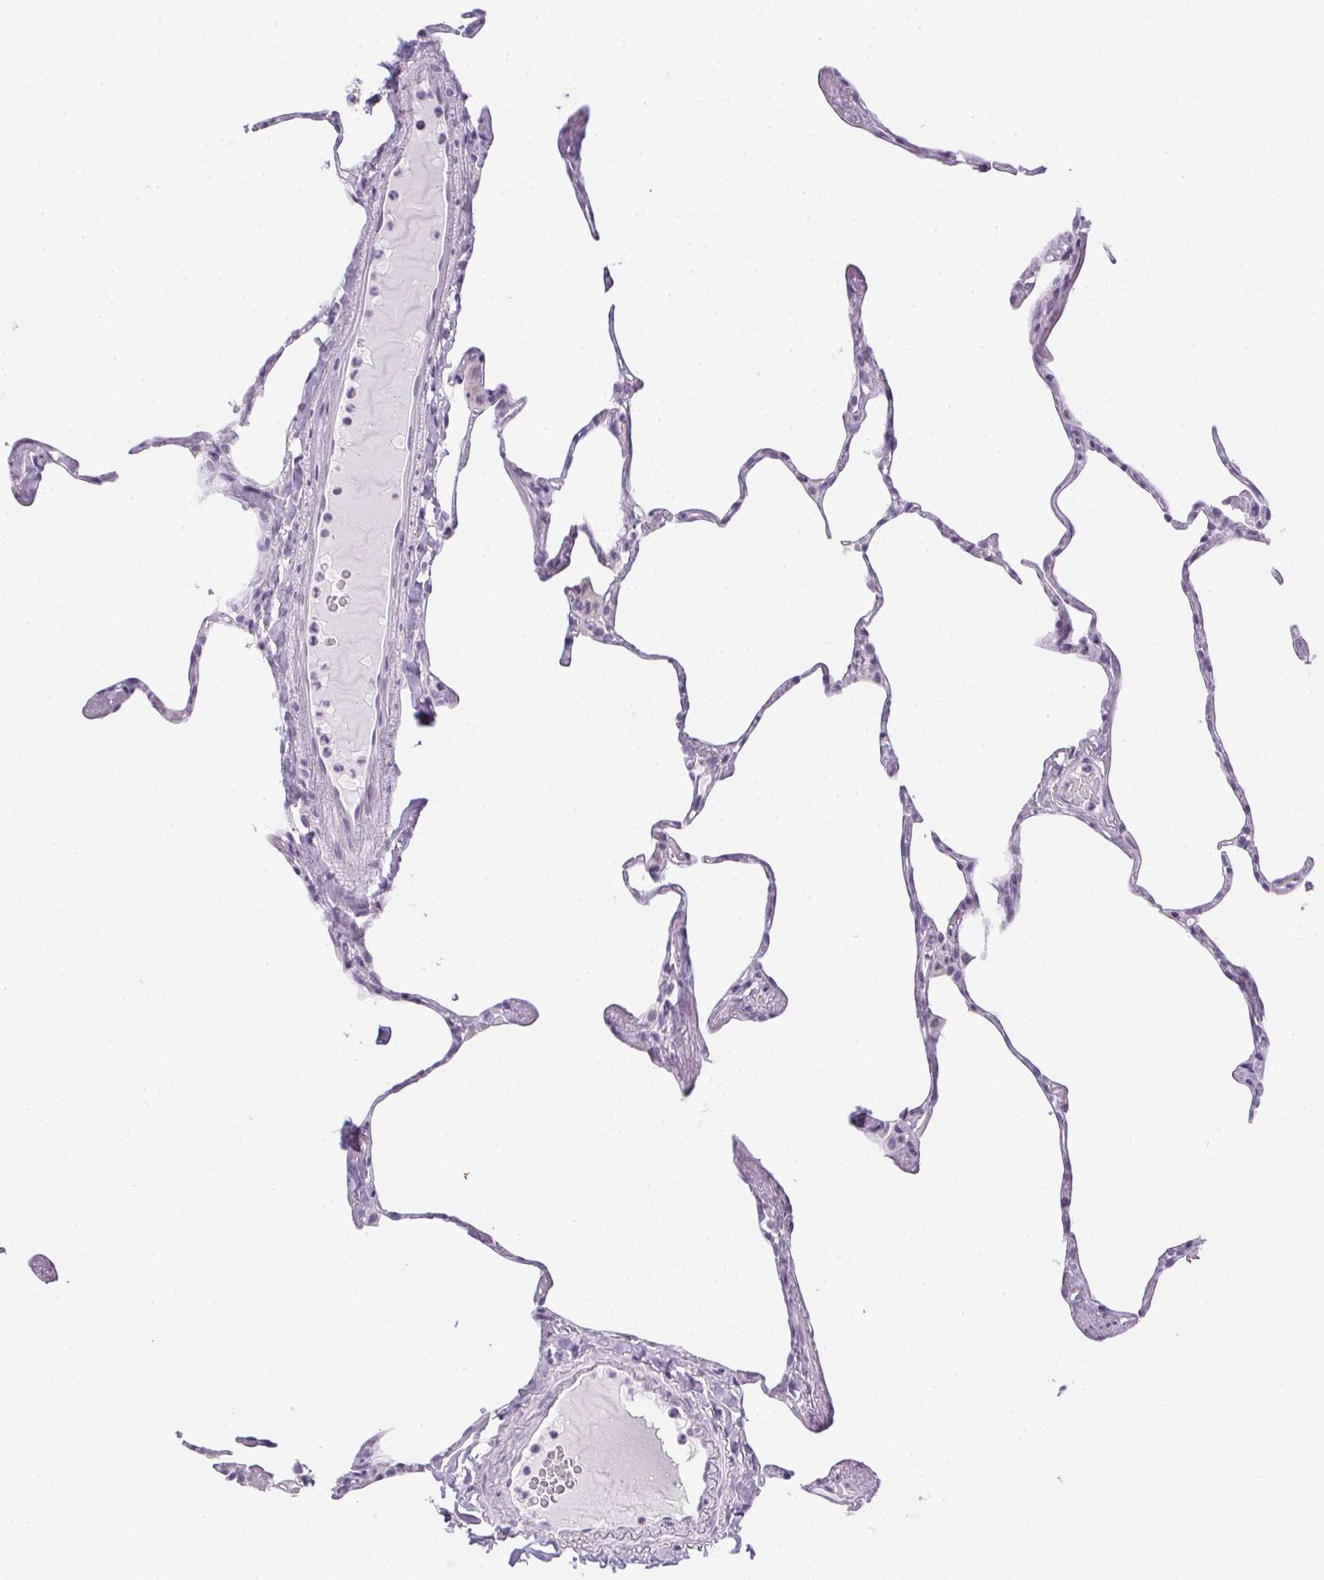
{"staining": {"intensity": "negative", "quantity": "none", "location": "none"}, "tissue": "lung", "cell_type": "Alveolar cells", "image_type": "normal", "snomed": [{"axis": "morphology", "description": "Normal tissue, NOS"}, {"axis": "topography", "description": "Lung"}], "caption": "Lung stained for a protein using immunohistochemistry (IHC) exhibits no positivity alveolar cells.", "gene": "PRL", "patient": {"sex": "male", "age": 65}}